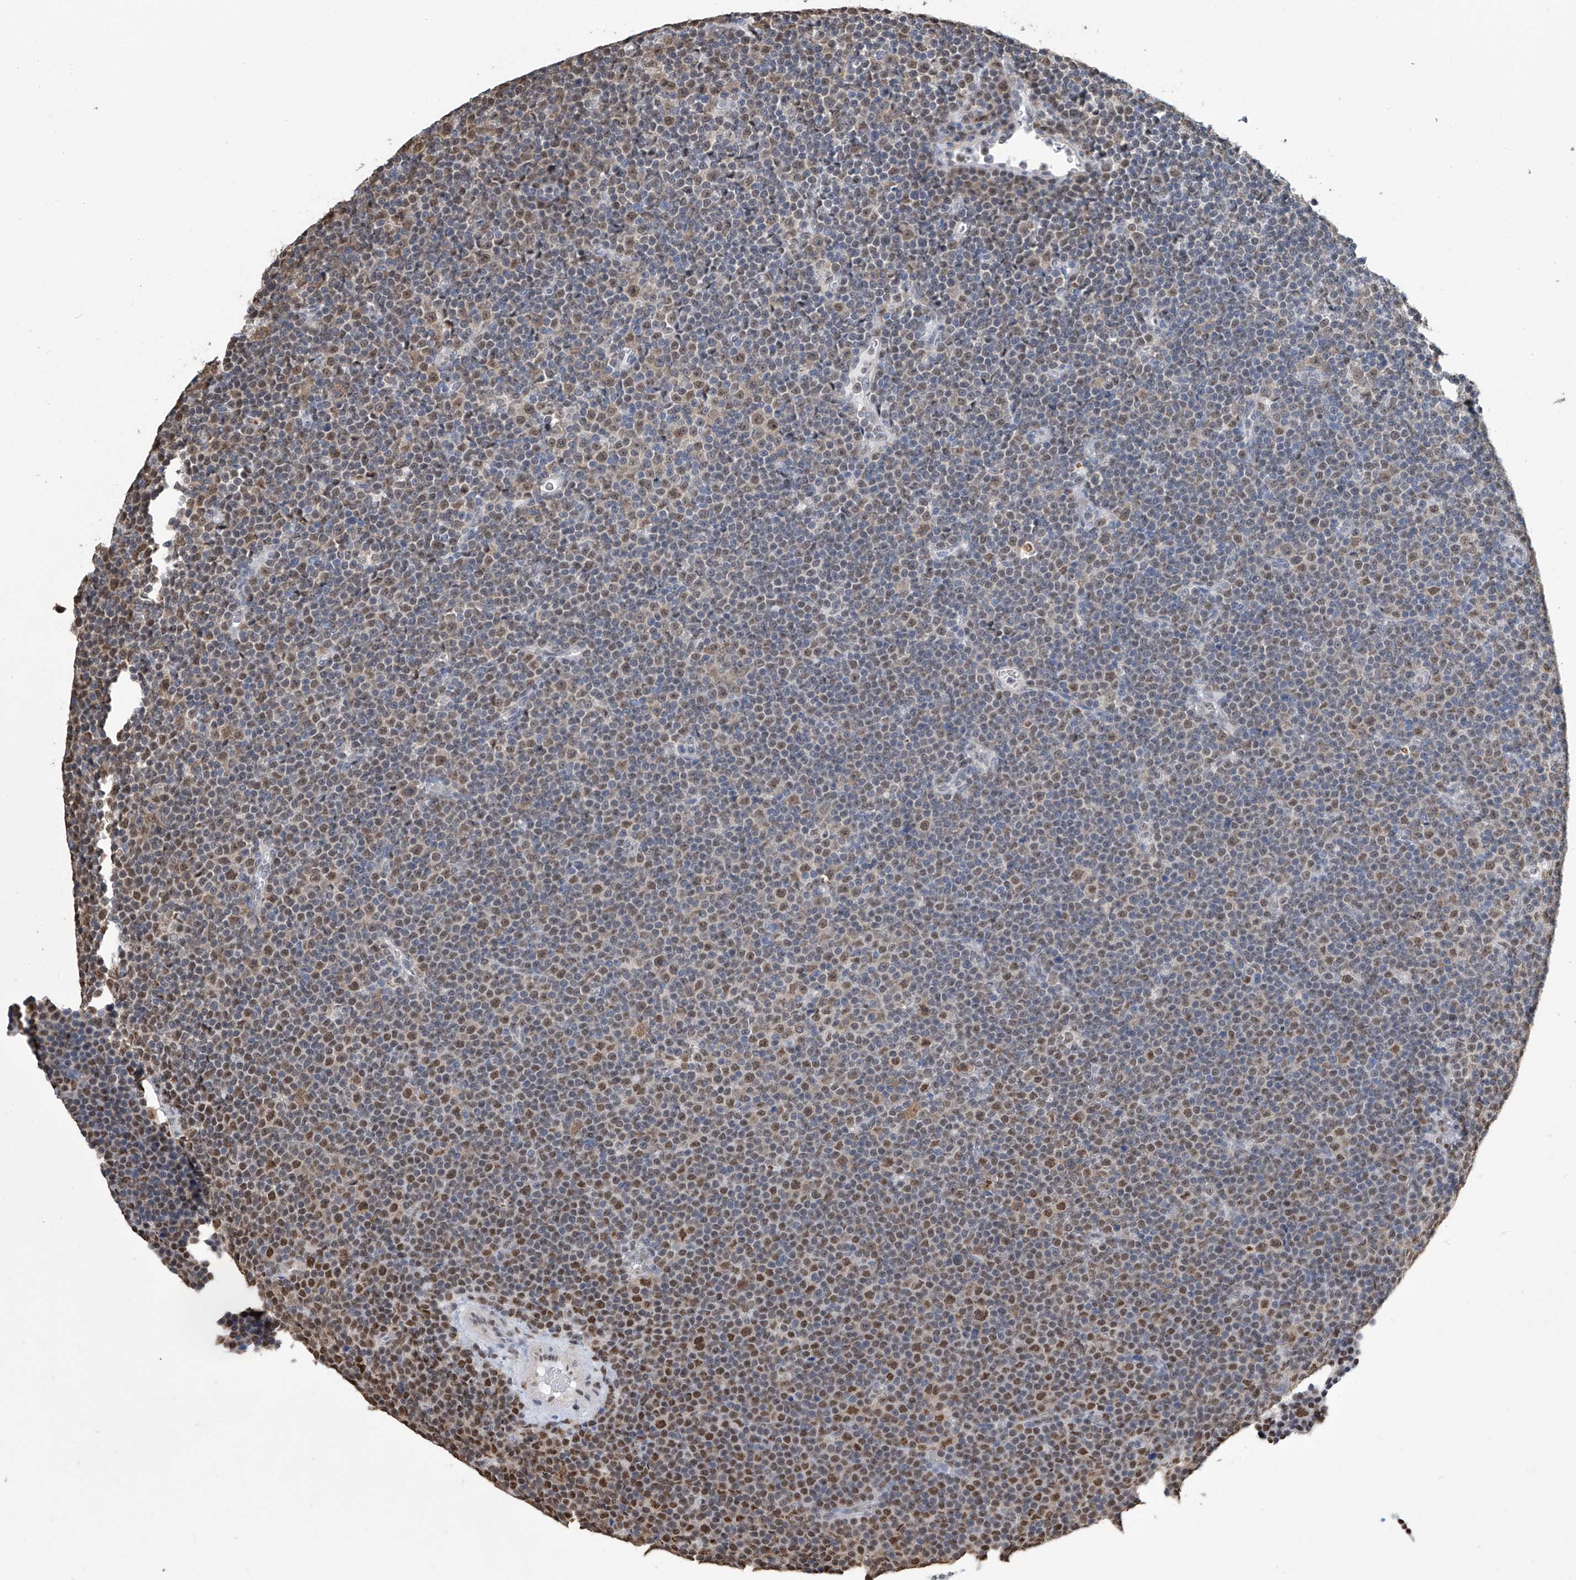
{"staining": {"intensity": "moderate", "quantity": "25%-75%", "location": "nuclear"}, "tissue": "lymphoma", "cell_type": "Tumor cells", "image_type": "cancer", "snomed": [{"axis": "morphology", "description": "Malignant lymphoma, non-Hodgkin's type, Low grade"}, {"axis": "topography", "description": "Lymph node"}], "caption": "High-power microscopy captured an immunohistochemistry (IHC) photomicrograph of lymphoma, revealing moderate nuclear positivity in about 25%-75% of tumor cells.", "gene": "SREBF2", "patient": {"sex": "female", "age": 67}}